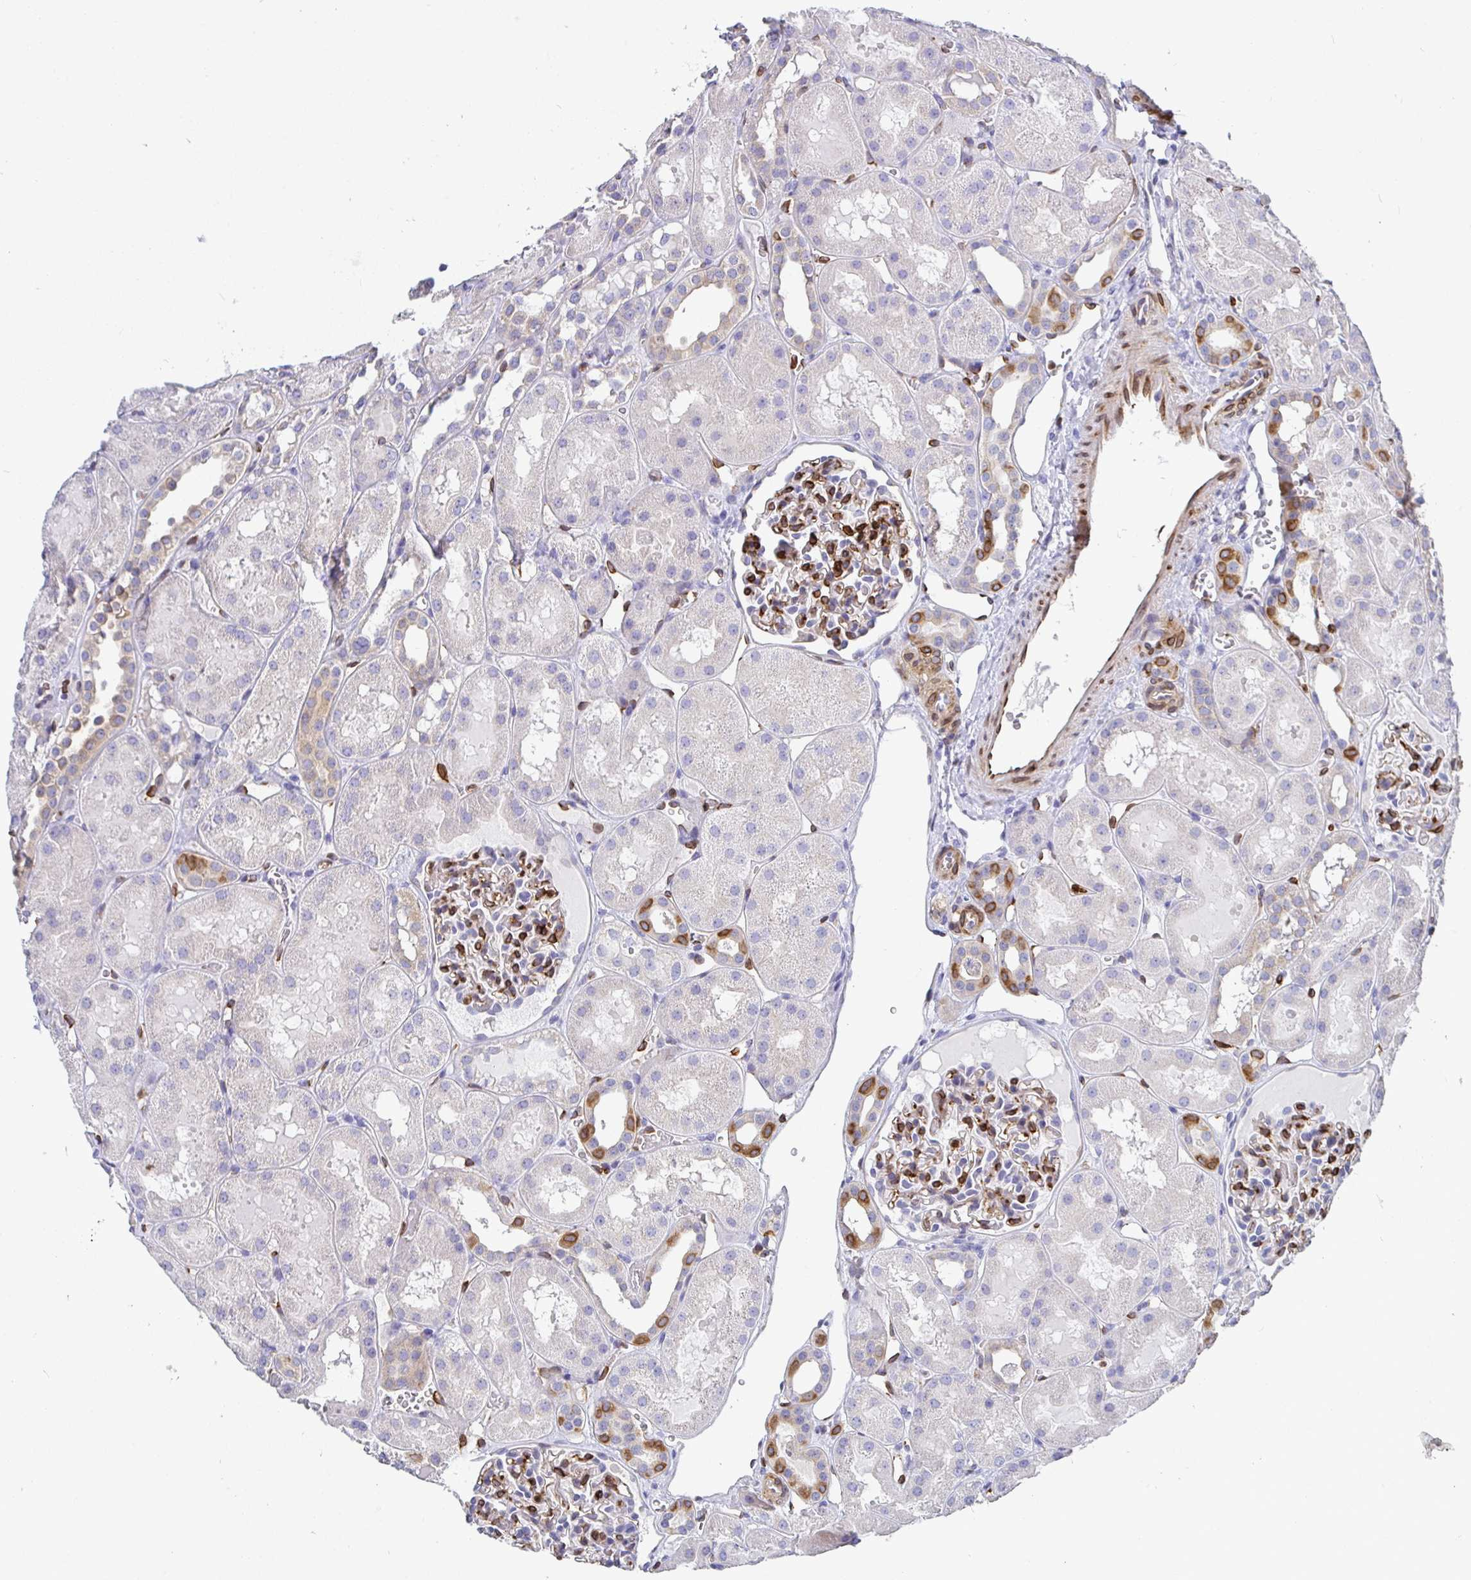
{"staining": {"intensity": "strong", "quantity": "25%-75%", "location": "cytoplasmic/membranous"}, "tissue": "kidney", "cell_type": "Cells in glomeruli", "image_type": "normal", "snomed": [{"axis": "morphology", "description": "Normal tissue, NOS"}, {"axis": "topography", "description": "Kidney"}, {"axis": "topography", "description": "Urinary bladder"}], "caption": "Strong cytoplasmic/membranous staining for a protein is present in approximately 25%-75% of cells in glomeruli of normal kidney using immunohistochemistry.", "gene": "TP53I11", "patient": {"sex": "male", "age": 16}}